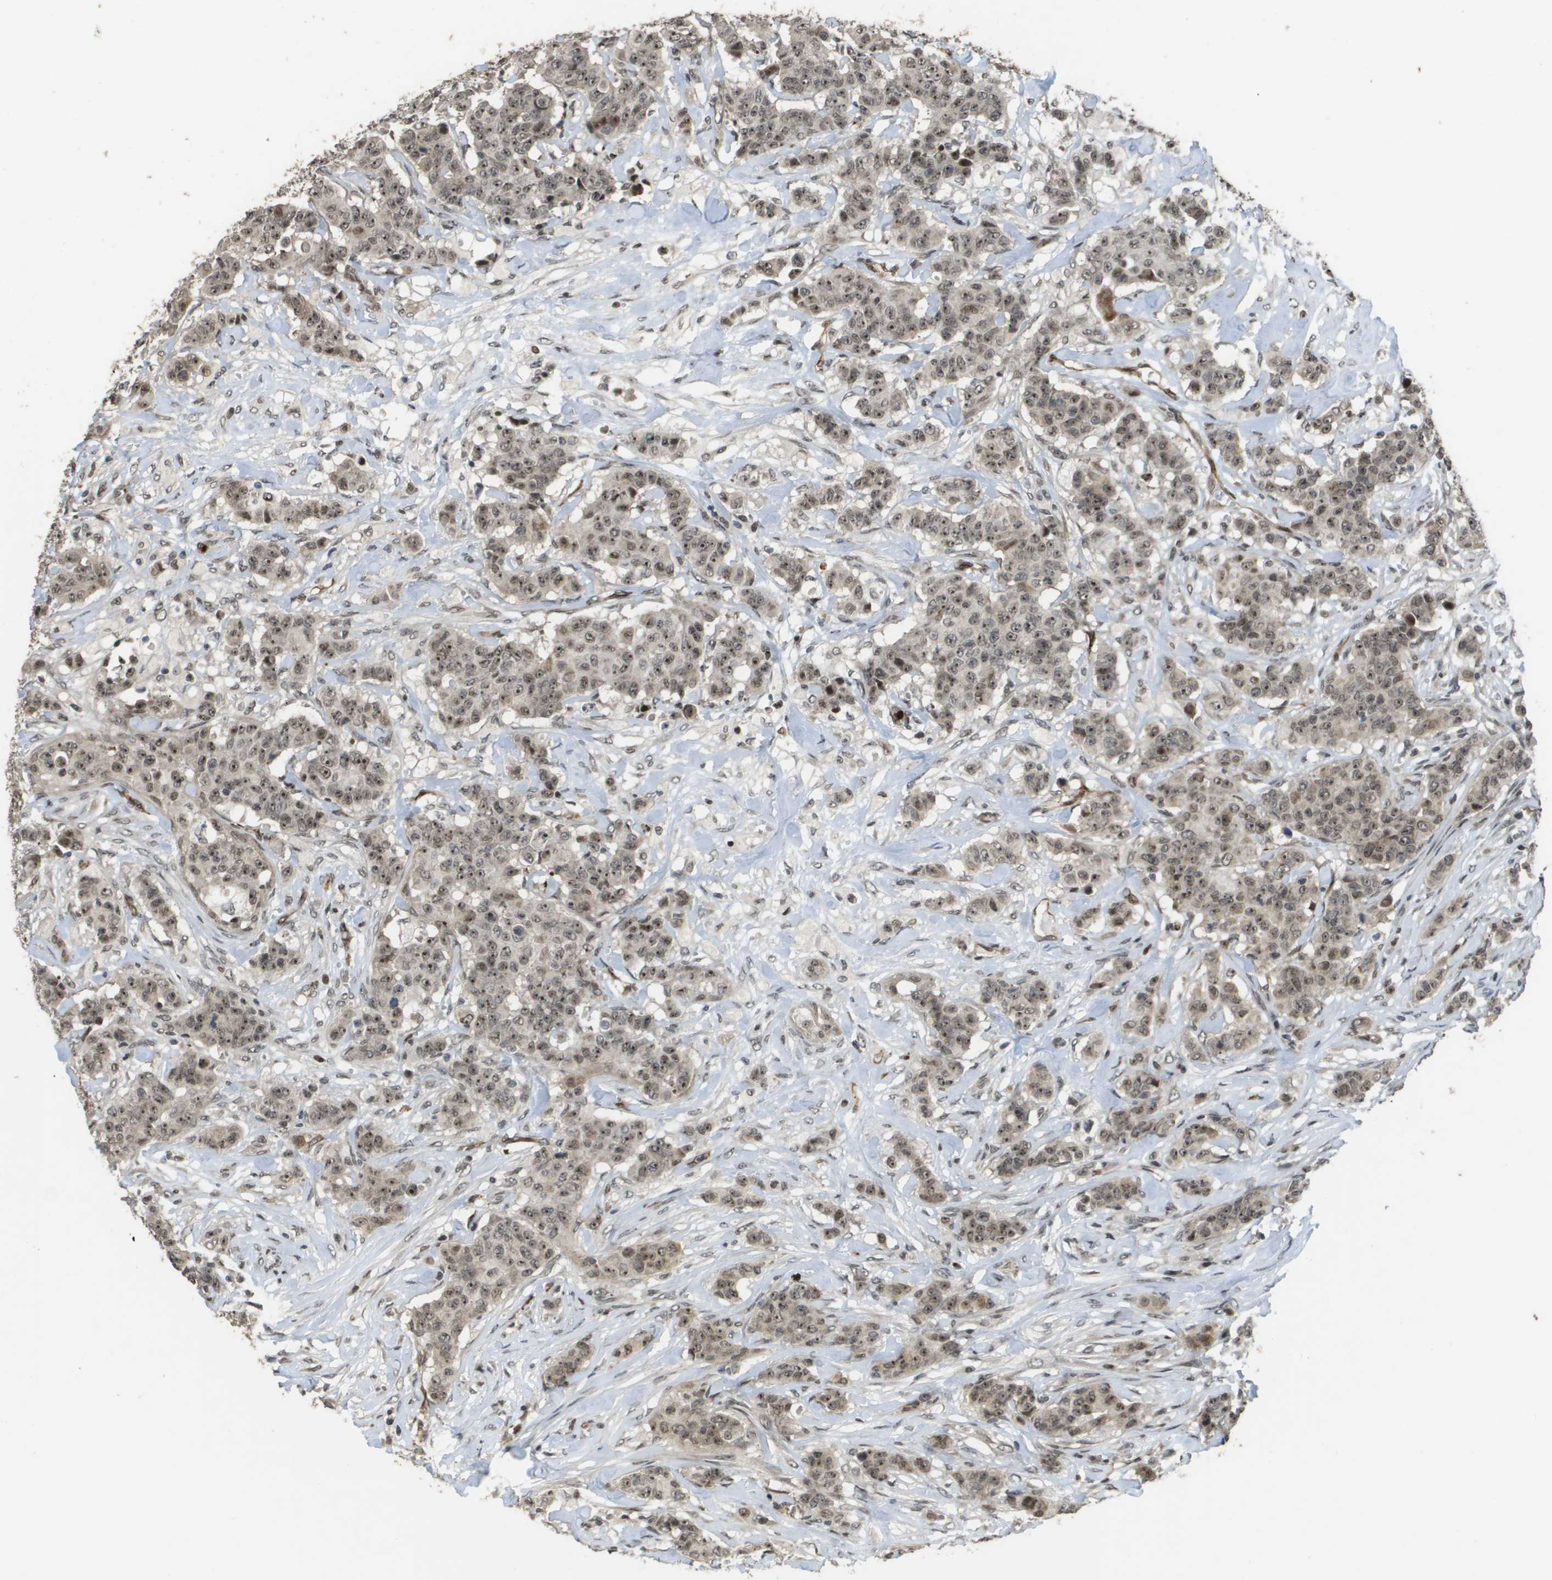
{"staining": {"intensity": "moderate", "quantity": ">75%", "location": "cytoplasmic/membranous,nuclear"}, "tissue": "breast cancer", "cell_type": "Tumor cells", "image_type": "cancer", "snomed": [{"axis": "morphology", "description": "Normal tissue, NOS"}, {"axis": "morphology", "description": "Duct carcinoma"}, {"axis": "topography", "description": "Breast"}], "caption": "Breast cancer (intraductal carcinoma) stained with DAB (3,3'-diaminobenzidine) immunohistochemistry (IHC) demonstrates medium levels of moderate cytoplasmic/membranous and nuclear expression in about >75% of tumor cells.", "gene": "KAT5", "patient": {"sex": "female", "age": 40}}